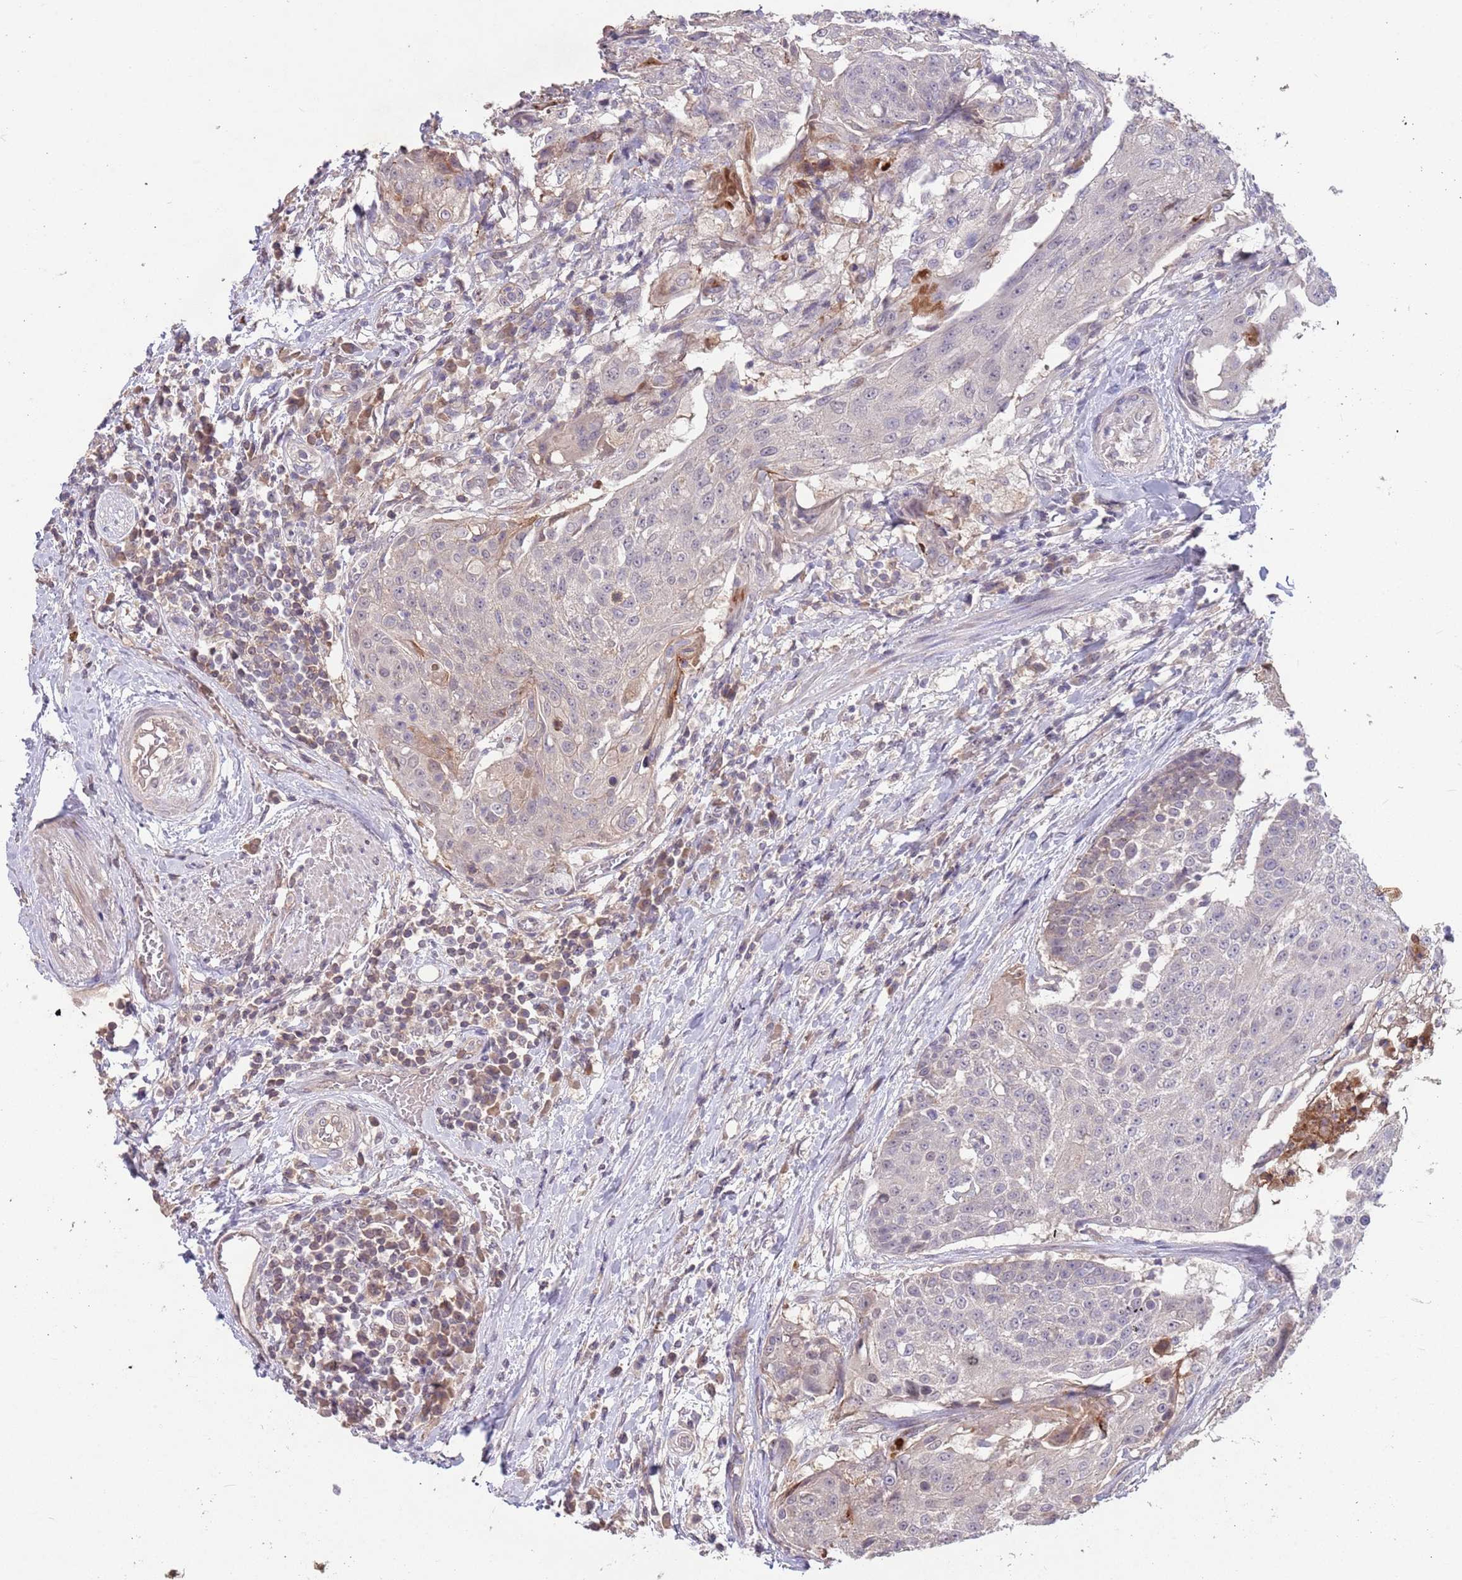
{"staining": {"intensity": "negative", "quantity": "none", "location": "none"}, "tissue": "urothelial cancer", "cell_type": "Tumor cells", "image_type": "cancer", "snomed": [{"axis": "morphology", "description": "Urothelial carcinoma, High grade"}, {"axis": "topography", "description": "Urinary bladder"}], "caption": "An image of human urothelial cancer is negative for staining in tumor cells.", "gene": "MEI1", "patient": {"sex": "female", "age": 63}}